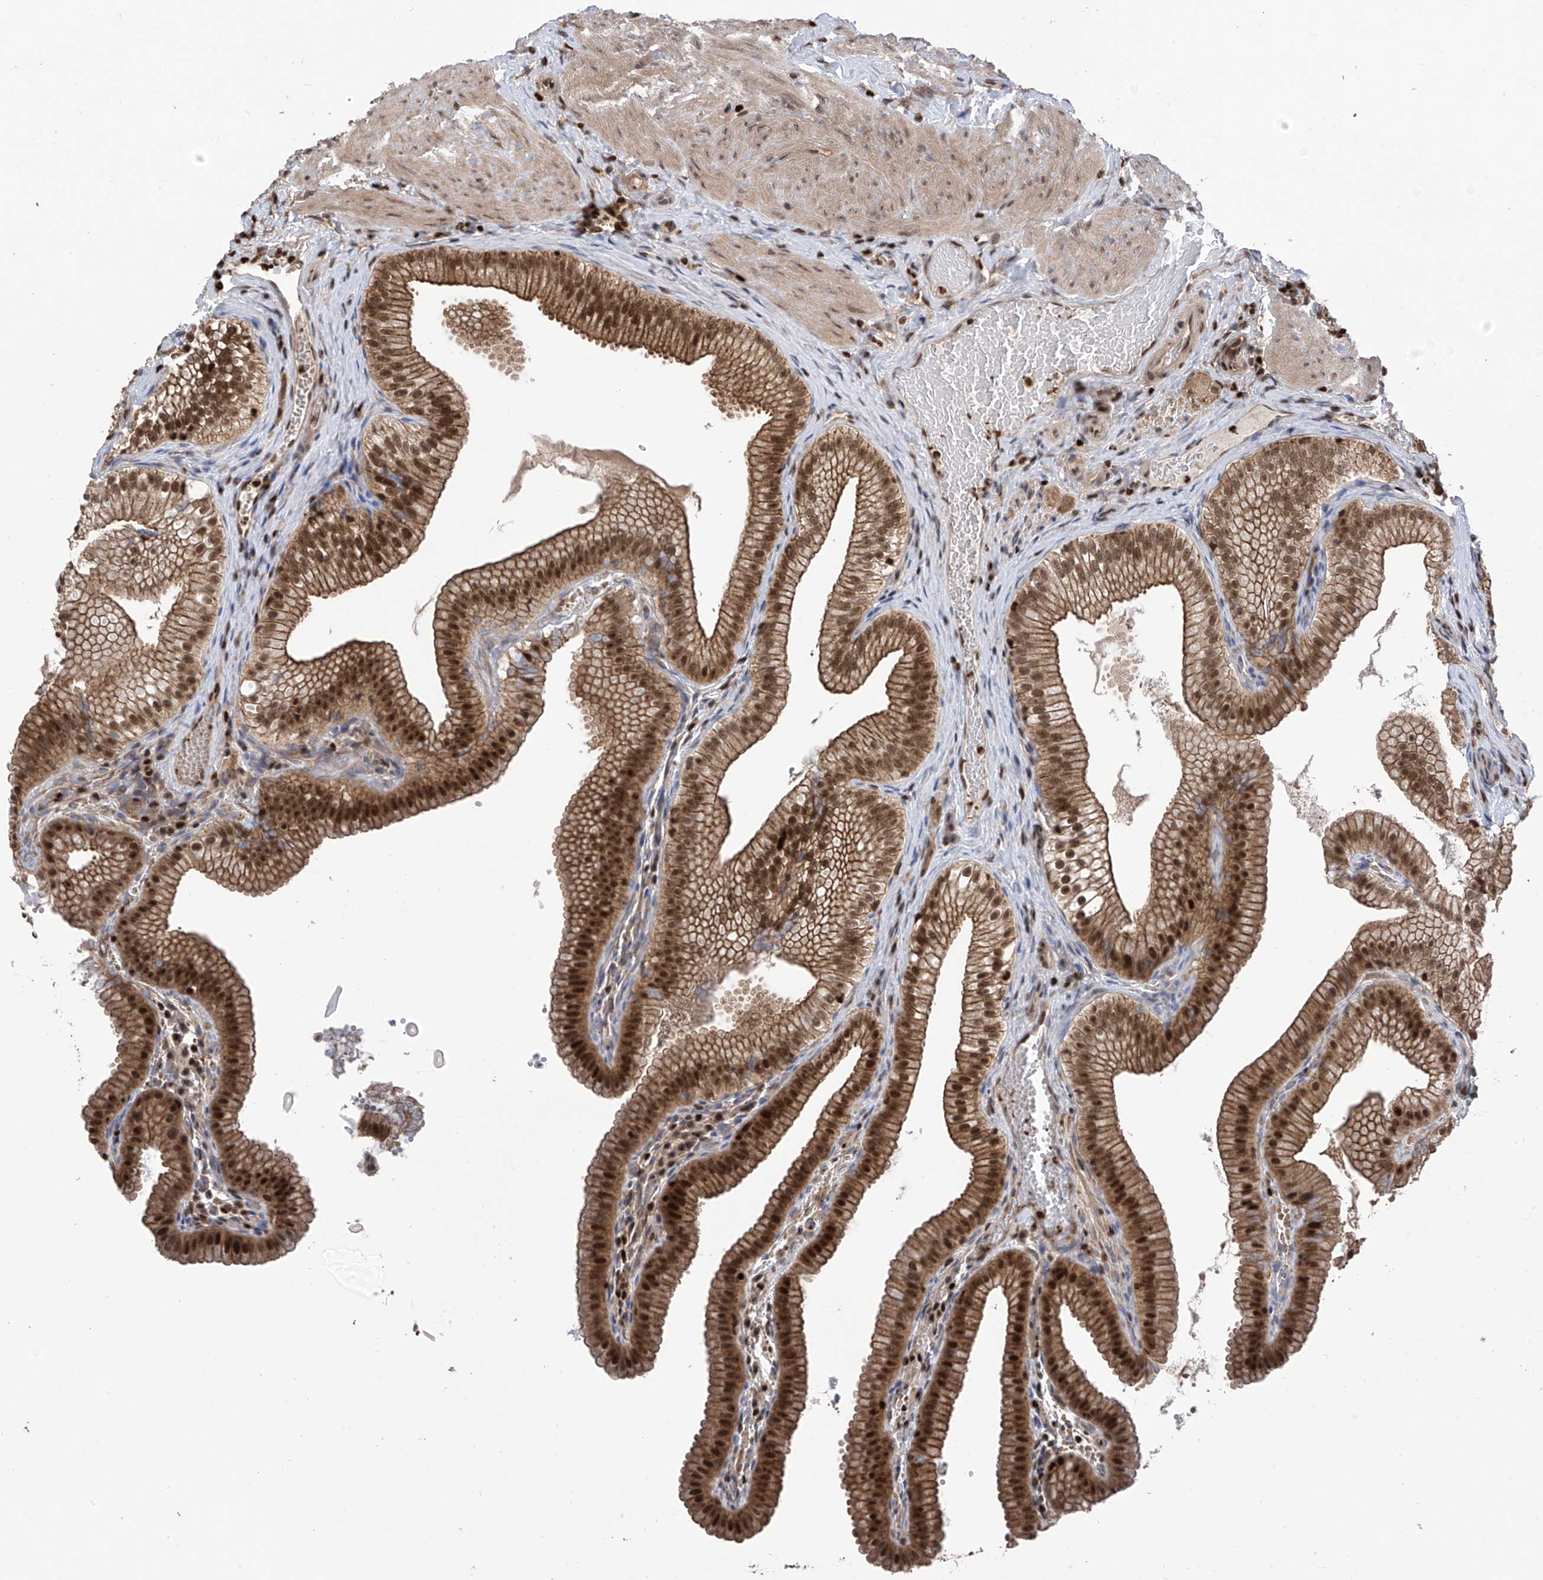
{"staining": {"intensity": "moderate", "quantity": ">75%", "location": "cytoplasmic/membranous,nuclear"}, "tissue": "gallbladder", "cell_type": "Glandular cells", "image_type": "normal", "snomed": [{"axis": "morphology", "description": "Normal tissue, NOS"}, {"axis": "topography", "description": "Gallbladder"}], "caption": "Moderate cytoplasmic/membranous,nuclear staining is present in about >75% of glandular cells in benign gallbladder.", "gene": "DNAJC9", "patient": {"sex": "female", "age": 30}}